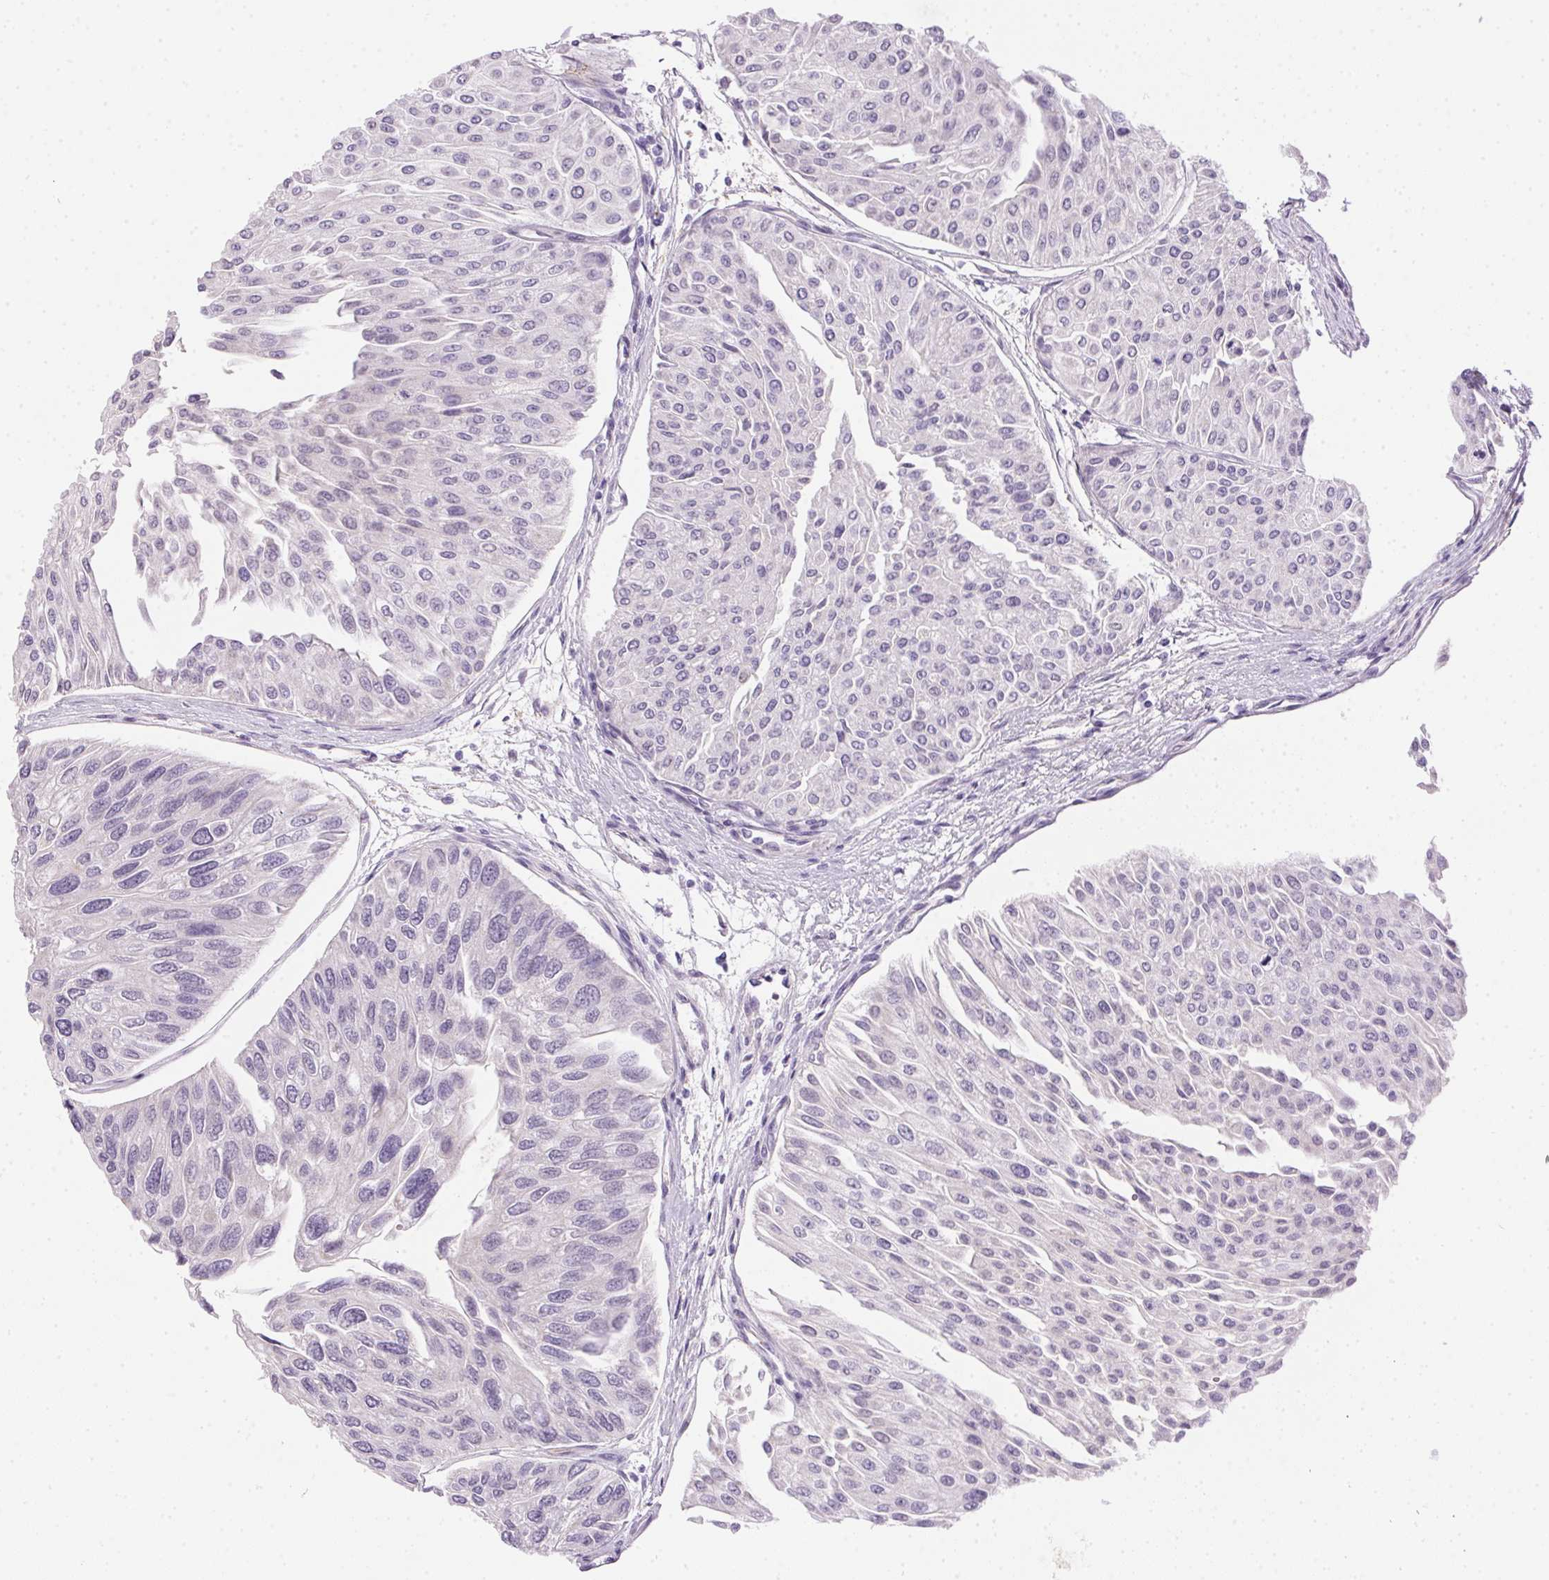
{"staining": {"intensity": "negative", "quantity": "none", "location": "none"}, "tissue": "urothelial cancer", "cell_type": "Tumor cells", "image_type": "cancer", "snomed": [{"axis": "morphology", "description": "Urothelial carcinoma, NOS"}, {"axis": "topography", "description": "Urinary bladder"}], "caption": "A high-resolution image shows IHC staining of transitional cell carcinoma, which demonstrates no significant staining in tumor cells. (Stains: DAB IHC with hematoxylin counter stain, Microscopy: brightfield microscopy at high magnification).", "gene": "ORM1", "patient": {"sex": "male", "age": 67}}